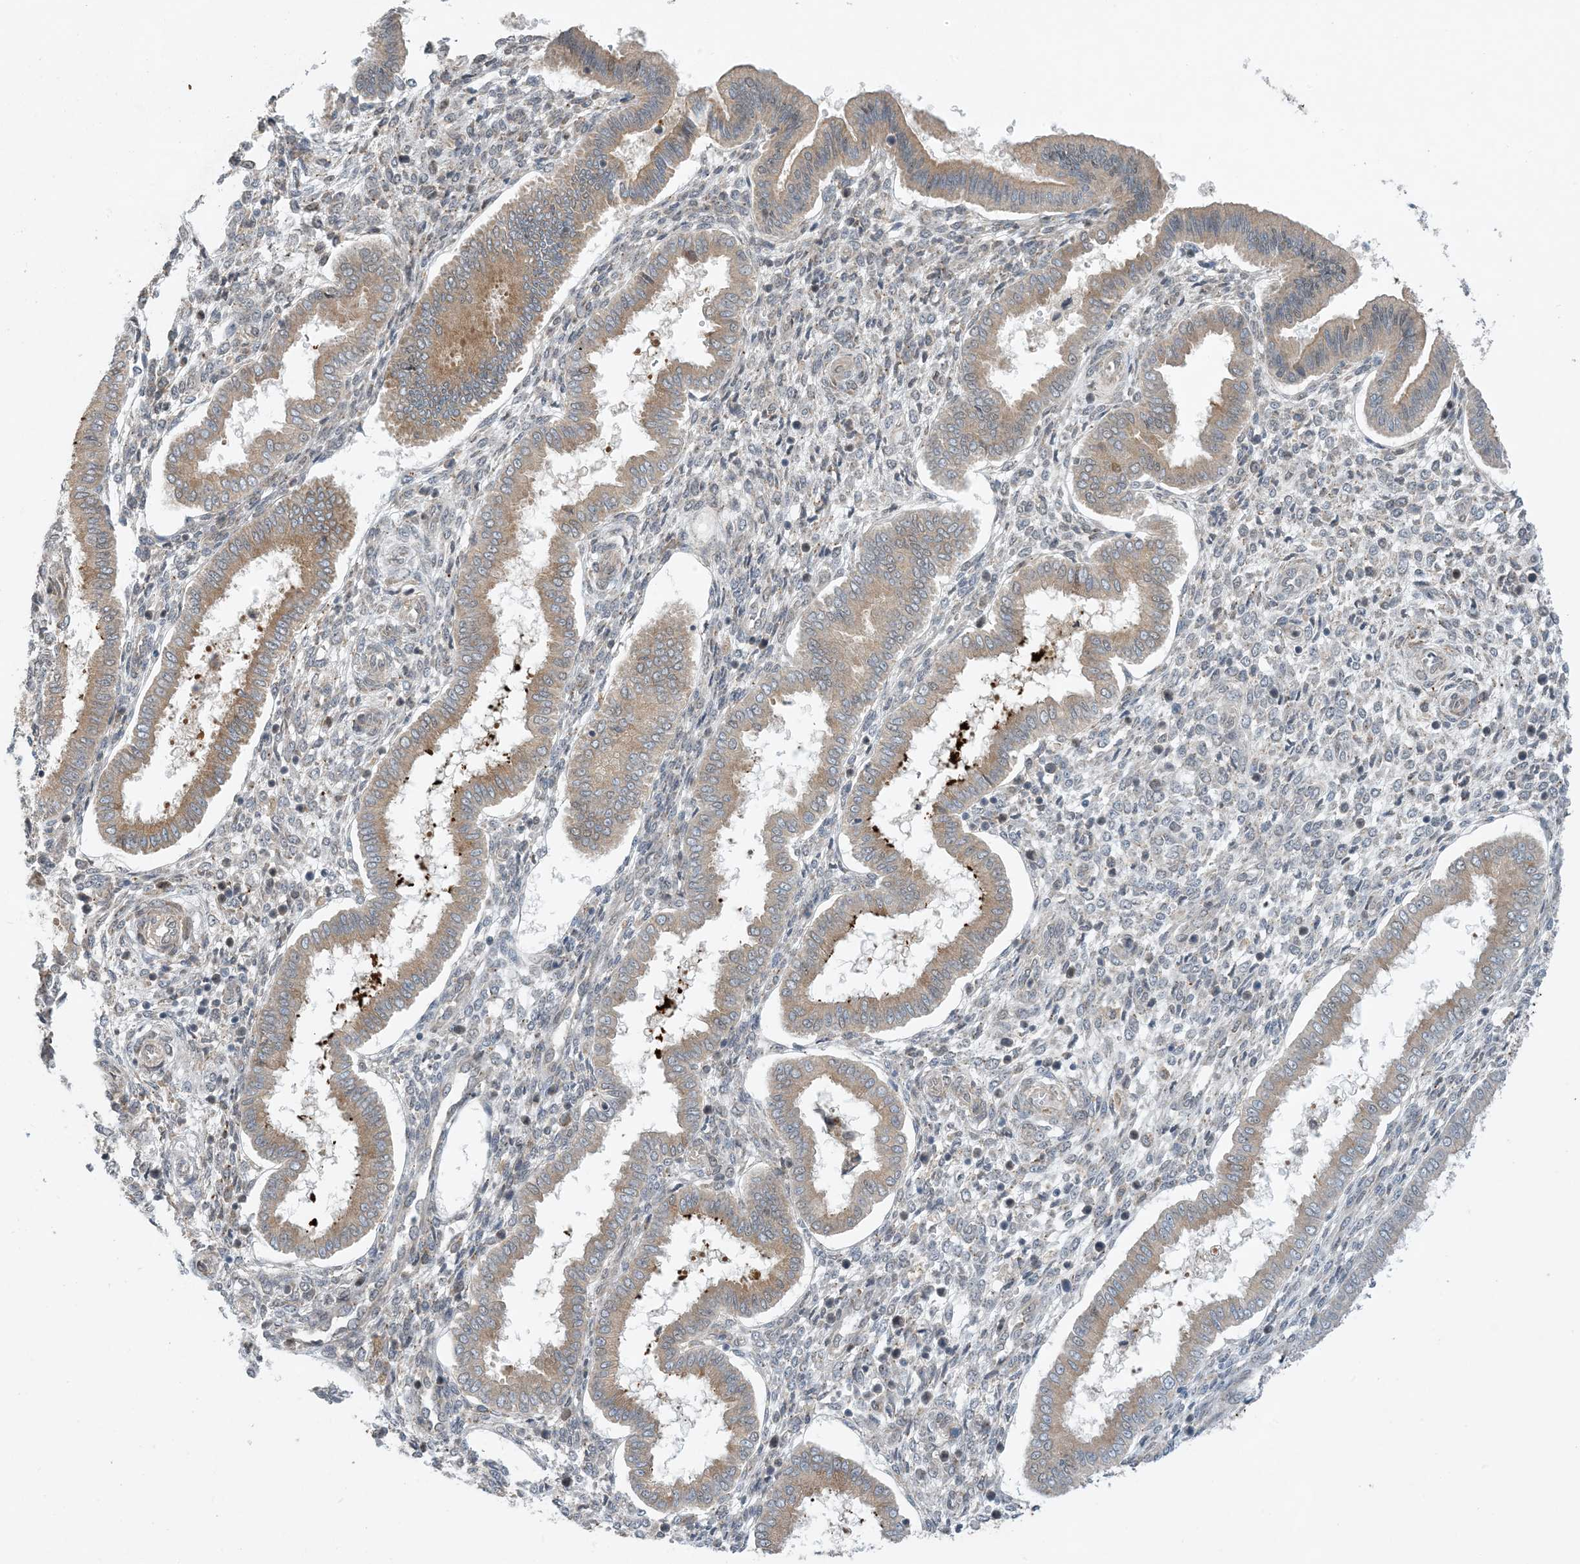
{"staining": {"intensity": "weak", "quantity": "<25%", "location": "cytoplasmic/membranous"}, "tissue": "endometrium", "cell_type": "Cells in endometrial stroma", "image_type": "normal", "snomed": [{"axis": "morphology", "description": "Normal tissue, NOS"}, {"axis": "topography", "description": "Endometrium"}], "caption": "The histopathology image demonstrates no significant staining in cells in endometrial stroma of endometrium. The staining is performed using DAB (3,3'-diaminobenzidine) brown chromogen with nuclei counter-stained in using hematoxylin.", "gene": "PHOSPHO2", "patient": {"sex": "female", "age": 24}}